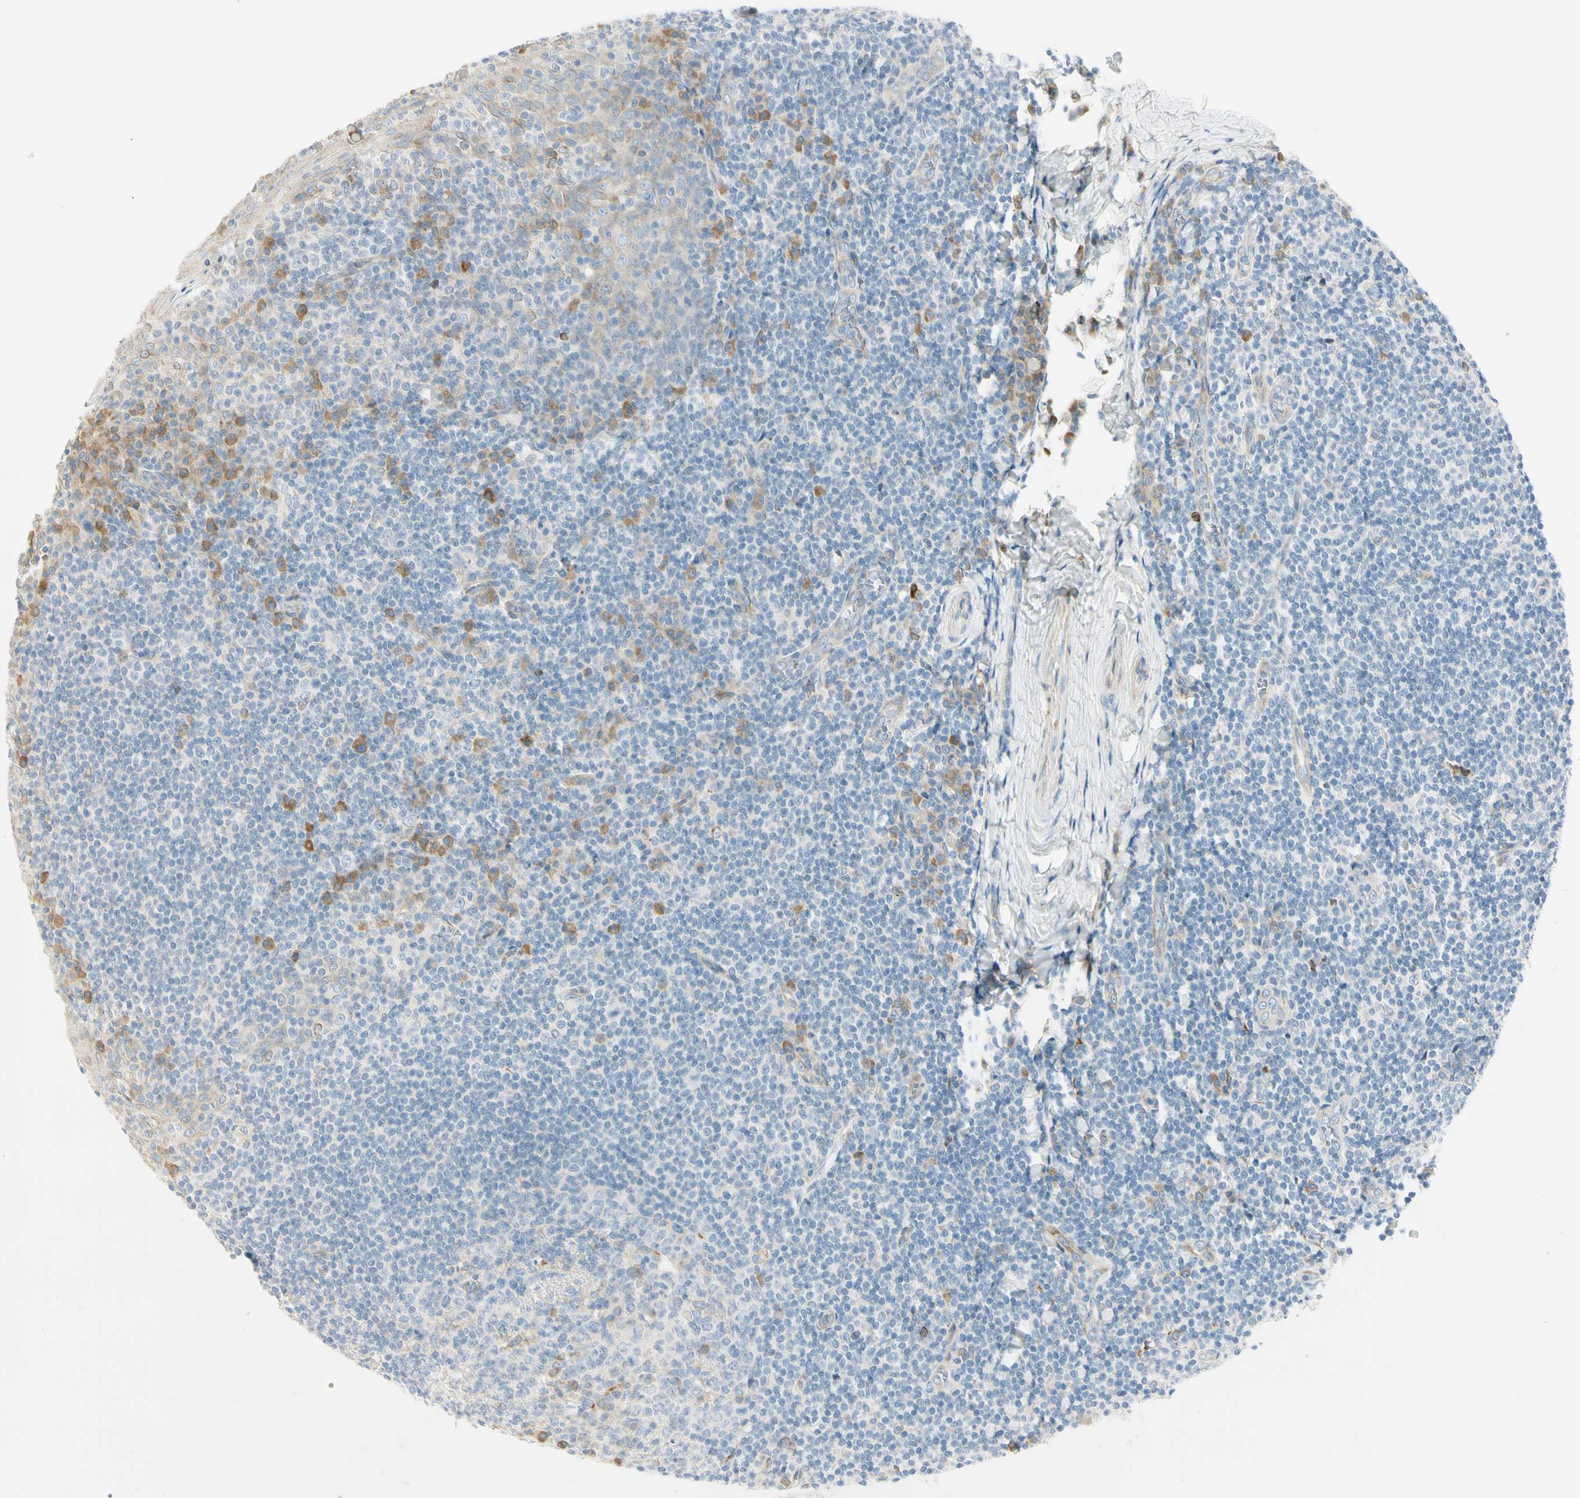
{"staining": {"intensity": "negative", "quantity": "none", "location": "none"}, "tissue": "tonsil", "cell_type": "Germinal center cells", "image_type": "normal", "snomed": [{"axis": "morphology", "description": "Normal tissue, NOS"}, {"axis": "topography", "description": "Tonsil"}], "caption": "This is a histopathology image of IHC staining of unremarkable tonsil, which shows no expression in germinal center cells.", "gene": "TNFSF11", "patient": {"sex": "male", "age": 31}}